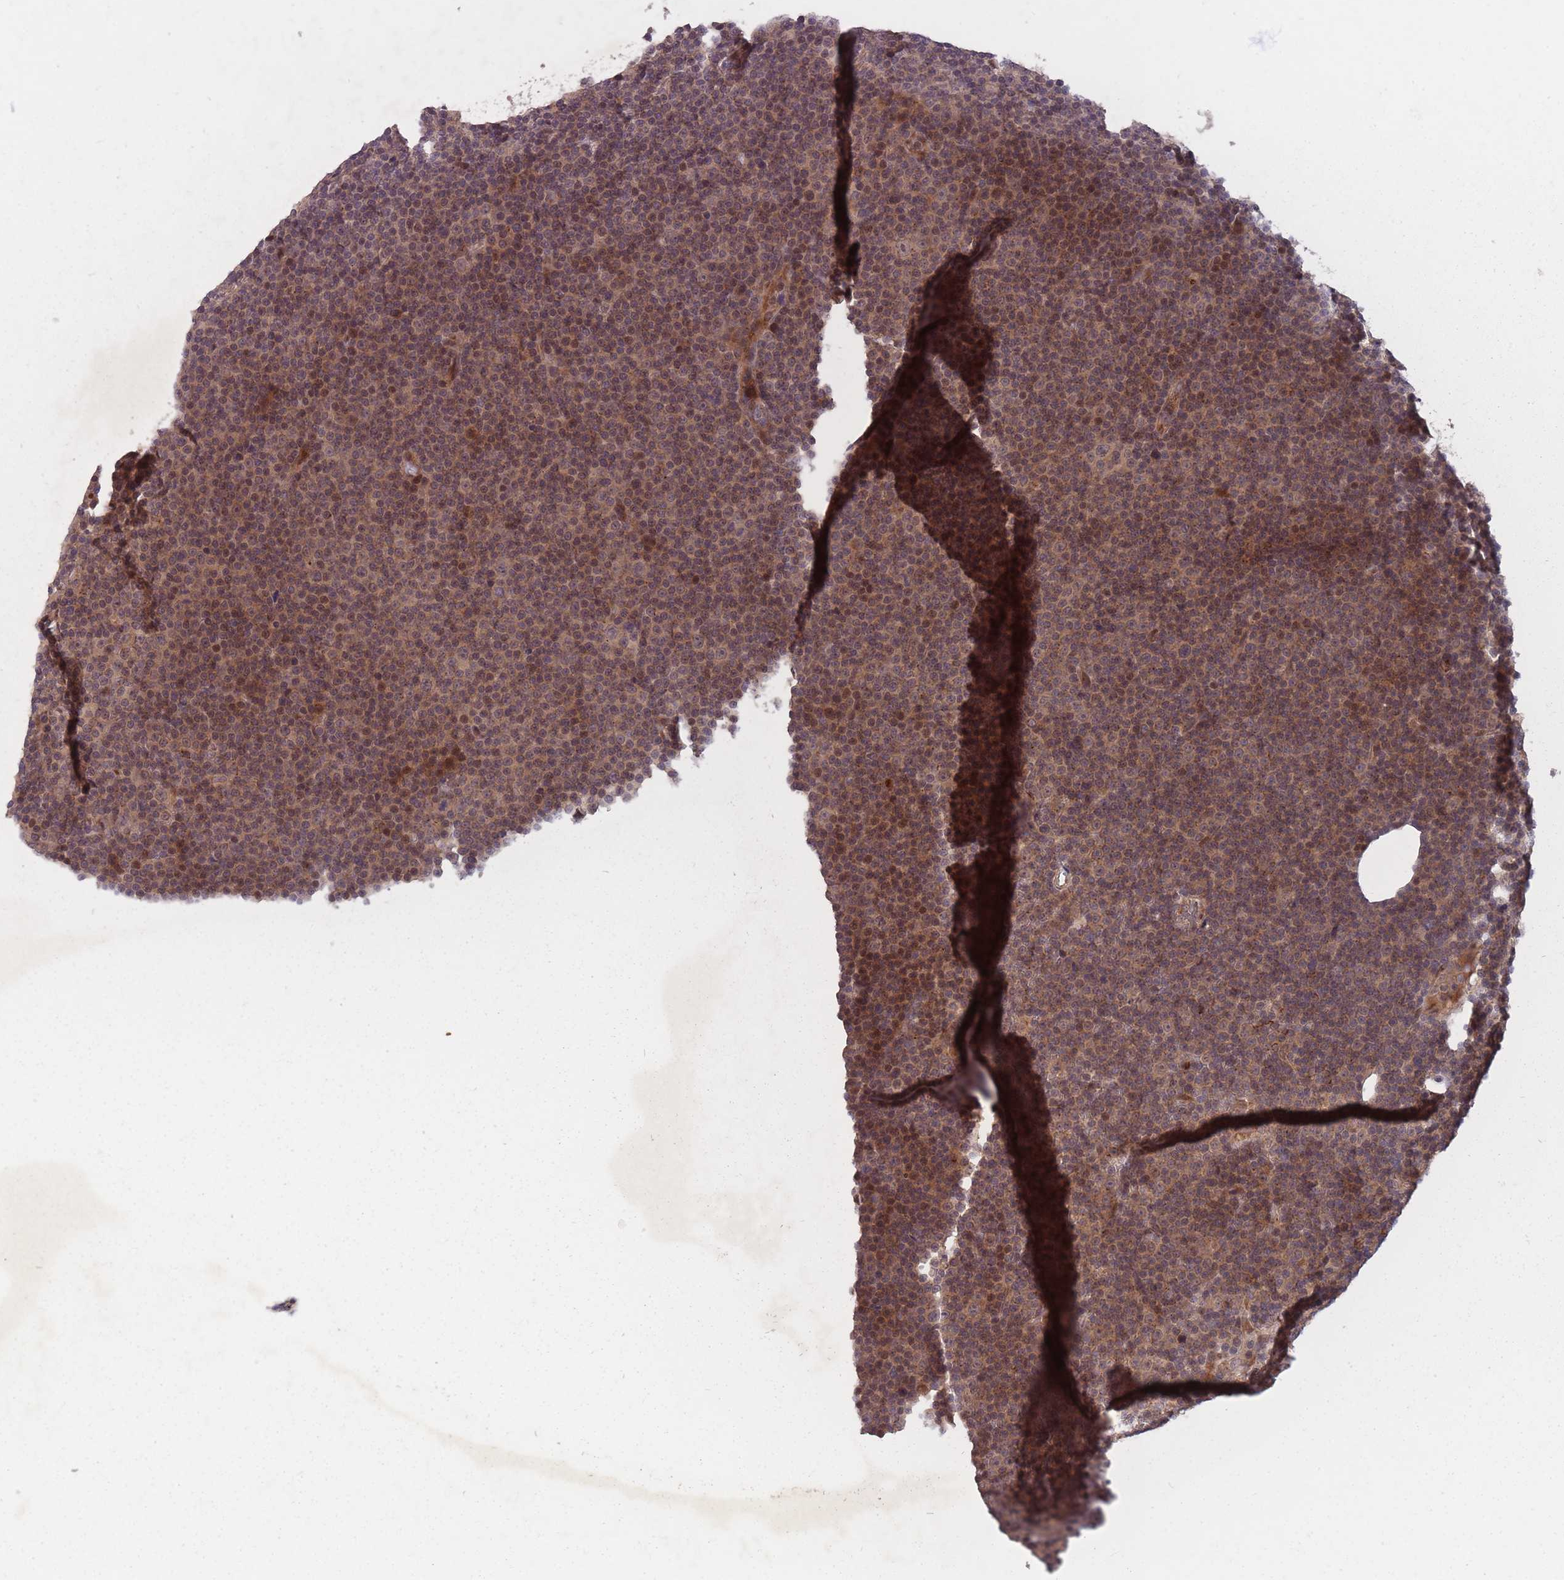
{"staining": {"intensity": "moderate", "quantity": "<25%", "location": "nuclear"}, "tissue": "lymphoma", "cell_type": "Tumor cells", "image_type": "cancer", "snomed": [{"axis": "morphology", "description": "Malignant lymphoma, non-Hodgkin's type, Low grade"}, {"axis": "topography", "description": "Lymph node"}], "caption": "This histopathology image demonstrates IHC staining of low-grade malignant lymphoma, non-Hodgkin's type, with low moderate nuclear expression in approximately <25% of tumor cells.", "gene": "SECTM1", "patient": {"sex": "female", "age": 67}}